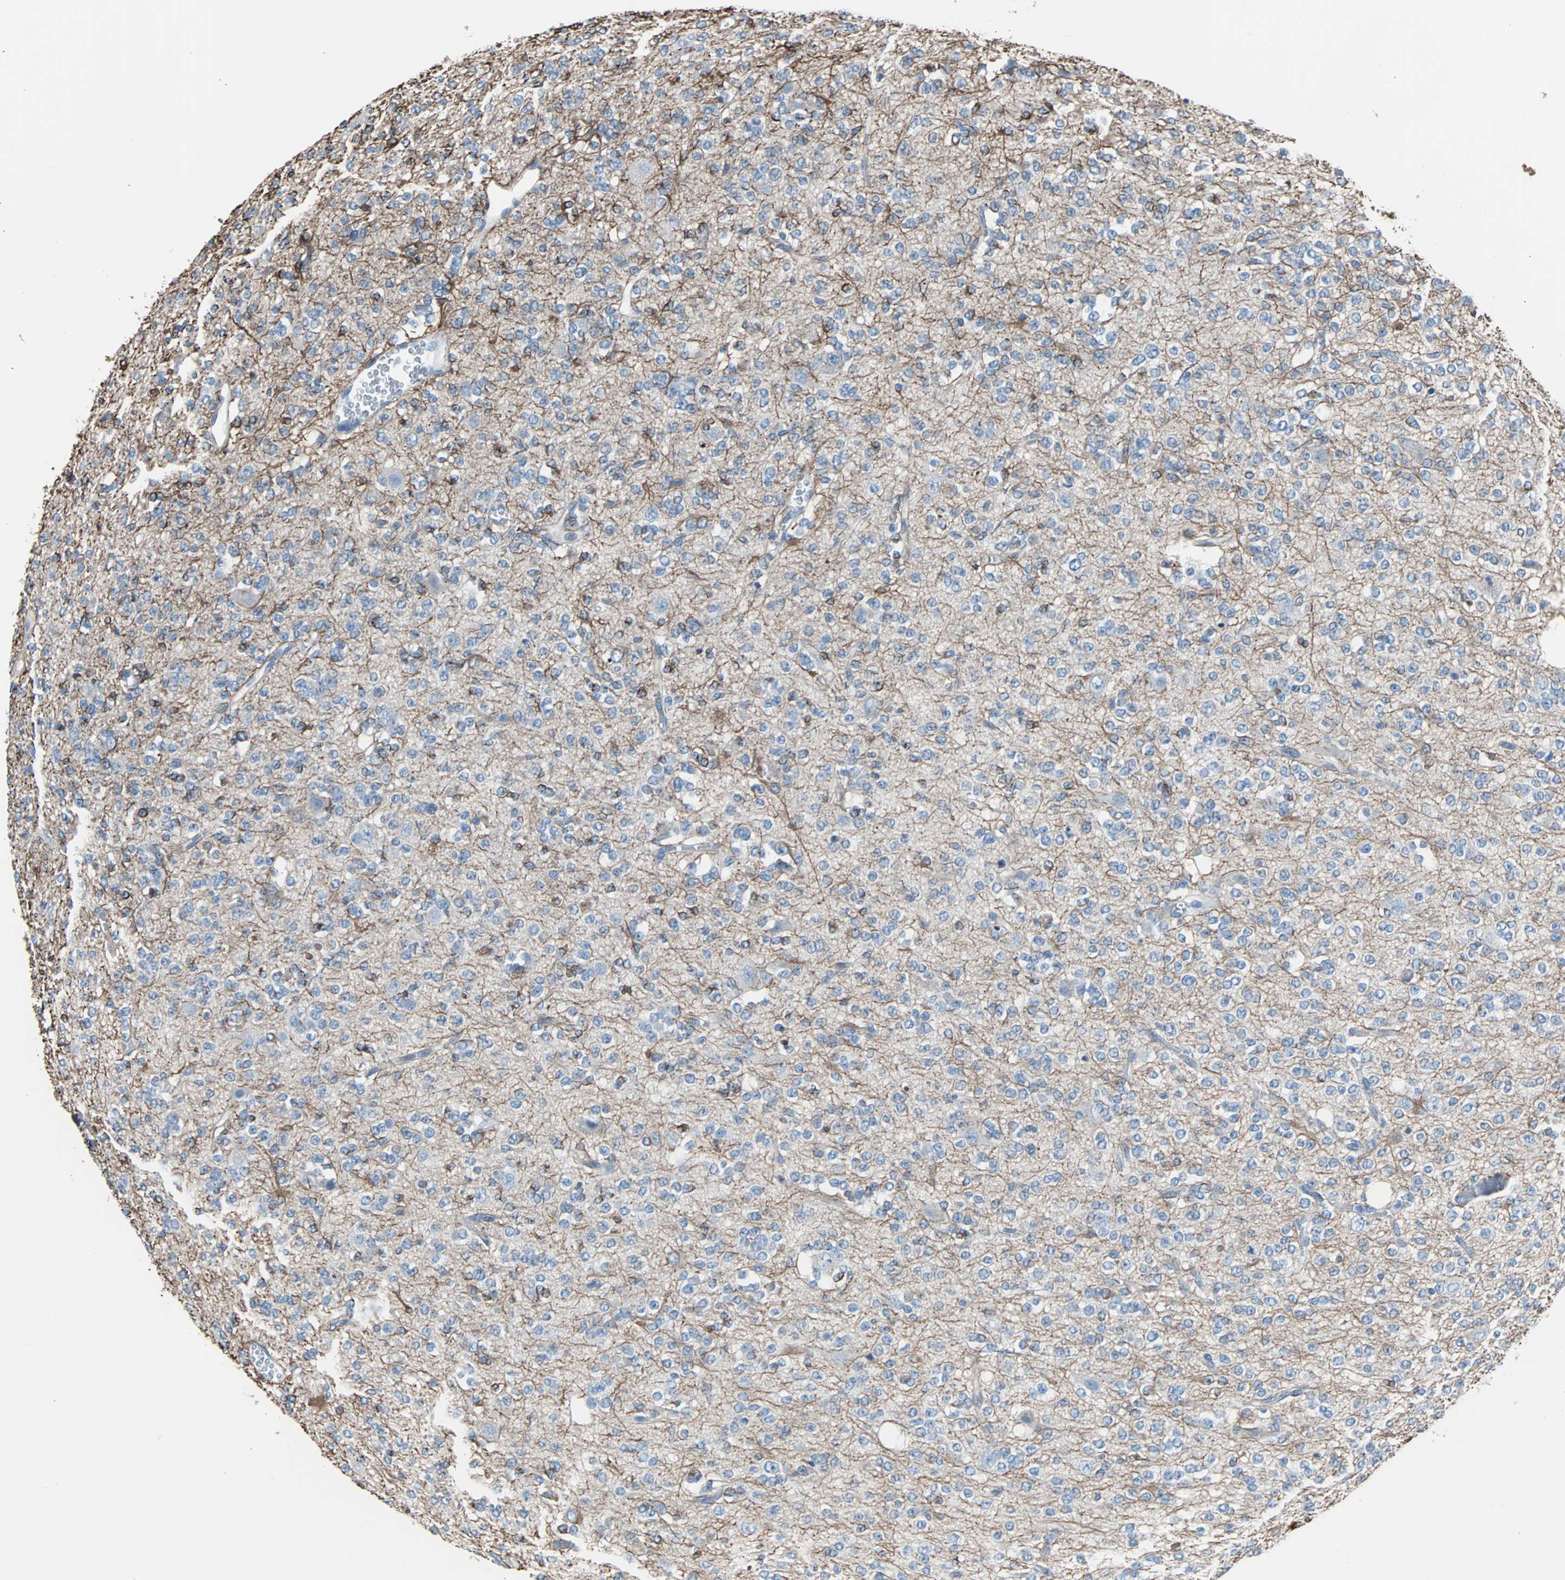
{"staining": {"intensity": "negative", "quantity": "none", "location": "none"}, "tissue": "glioma", "cell_type": "Tumor cells", "image_type": "cancer", "snomed": [{"axis": "morphology", "description": "Glioma, malignant, Low grade"}, {"axis": "topography", "description": "Brain"}], "caption": "Tumor cells show no significant positivity in malignant glioma (low-grade).", "gene": "KRT7", "patient": {"sex": "male", "age": 38}}